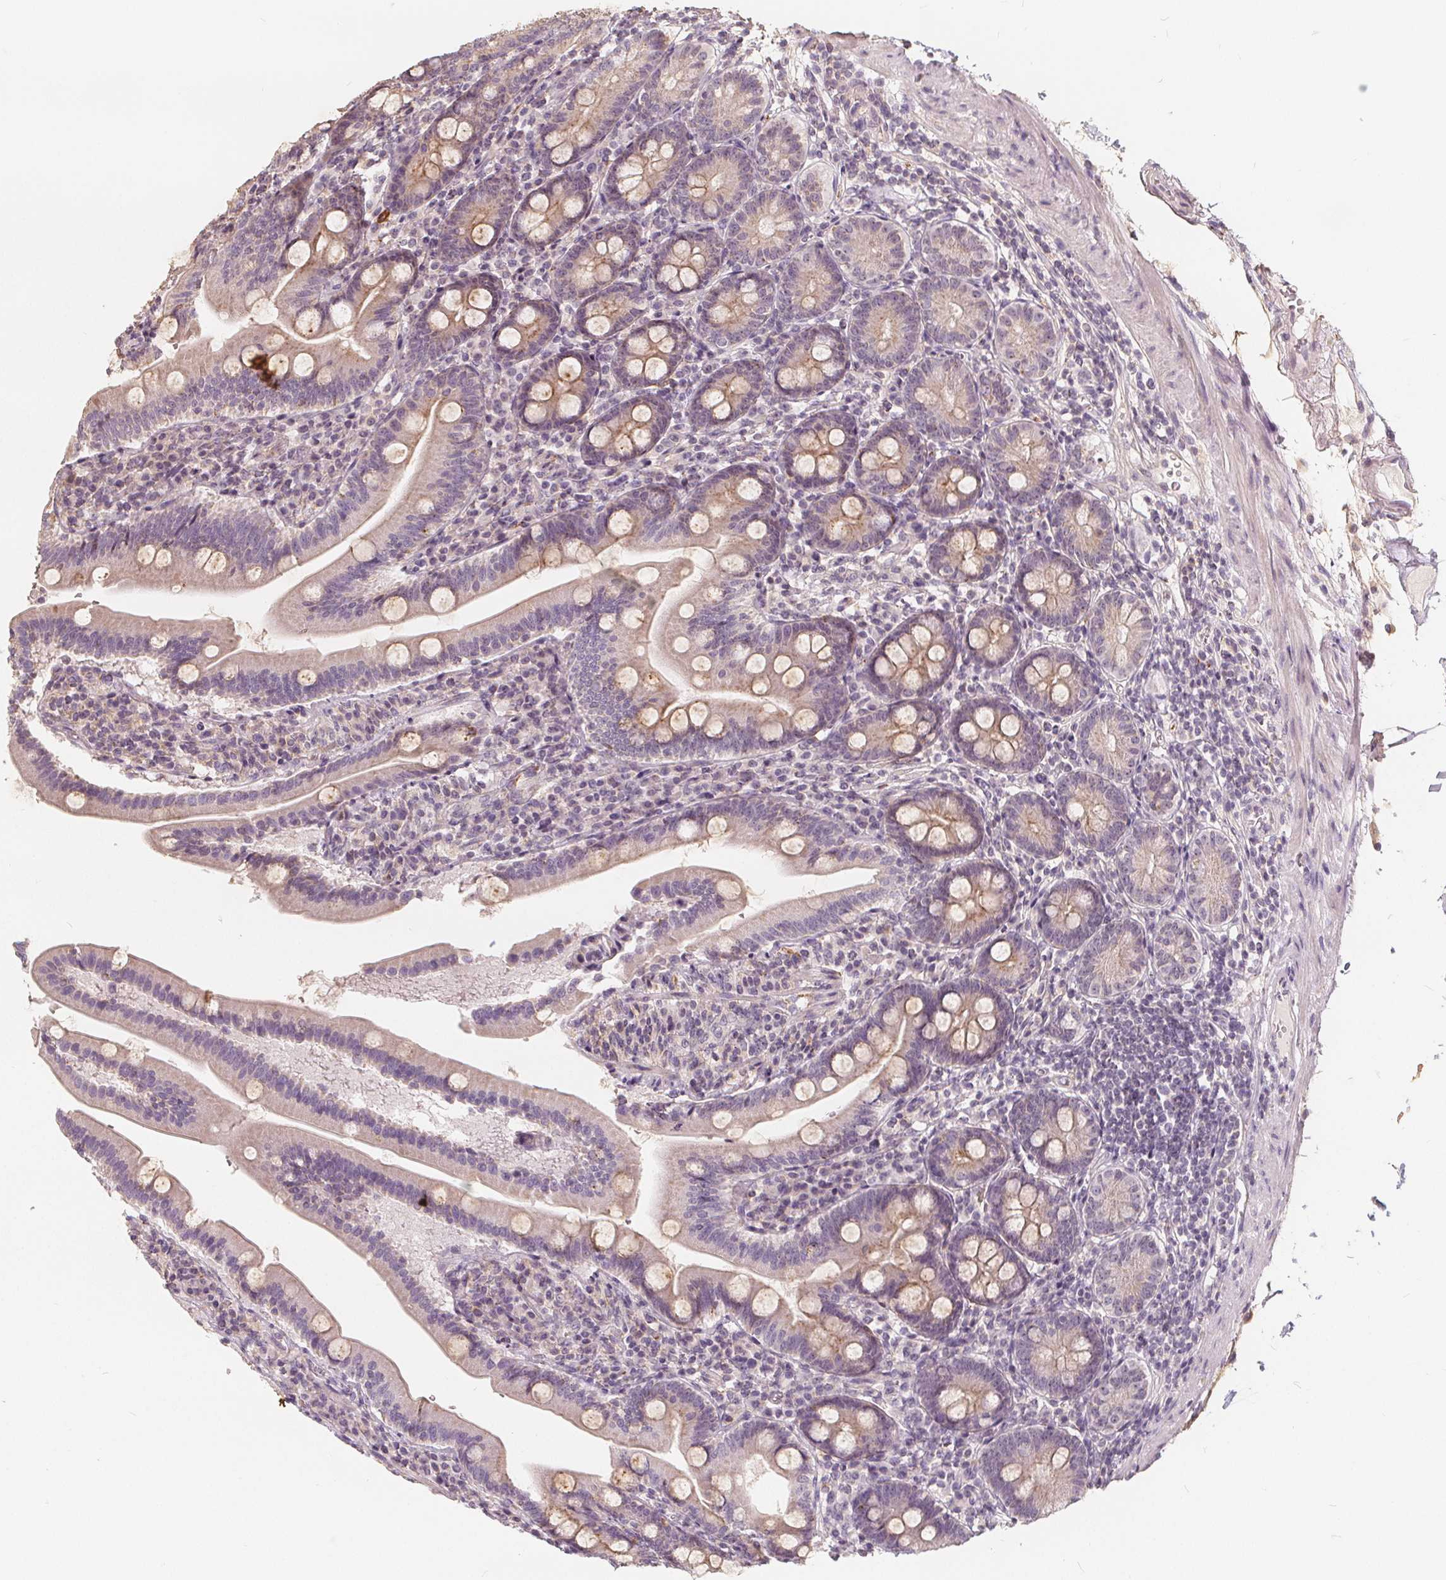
{"staining": {"intensity": "moderate", "quantity": "25%-75%", "location": "cytoplasmic/membranous"}, "tissue": "duodenum", "cell_type": "Glandular cells", "image_type": "normal", "snomed": [{"axis": "morphology", "description": "Normal tissue, NOS"}, {"axis": "topography", "description": "Duodenum"}], "caption": "High-magnification brightfield microscopy of unremarkable duodenum stained with DAB (3,3'-diaminobenzidine) (brown) and counterstained with hematoxylin (blue). glandular cells exhibit moderate cytoplasmic/membranous positivity is identified in approximately25%-75% of cells.", "gene": "DRC3", "patient": {"sex": "female", "age": 67}}